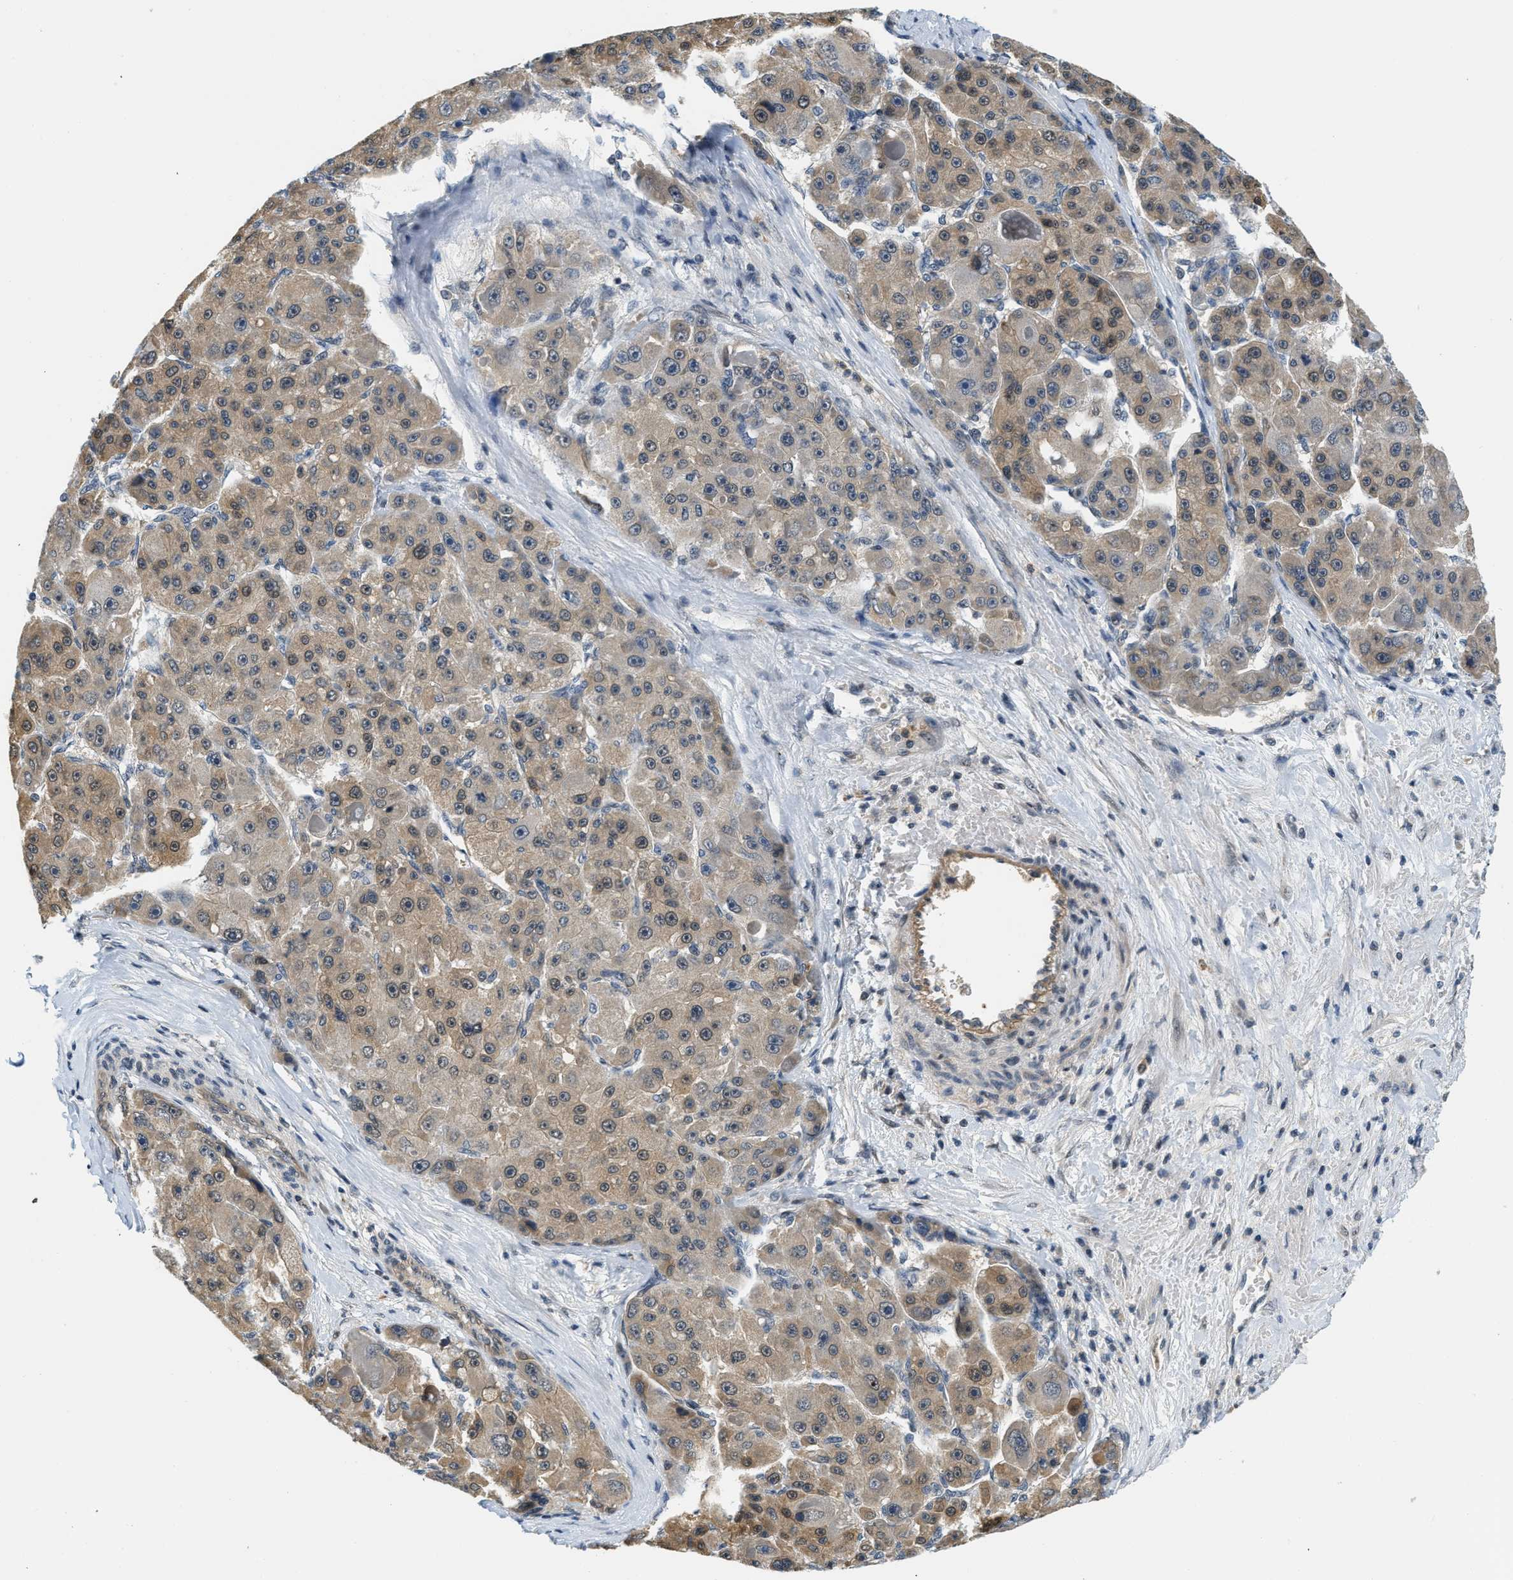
{"staining": {"intensity": "moderate", "quantity": "25%-75%", "location": "cytoplasmic/membranous,nuclear"}, "tissue": "liver cancer", "cell_type": "Tumor cells", "image_type": "cancer", "snomed": [{"axis": "morphology", "description": "Carcinoma, Hepatocellular, NOS"}, {"axis": "topography", "description": "Liver"}], "caption": "About 25%-75% of tumor cells in human liver cancer (hepatocellular carcinoma) exhibit moderate cytoplasmic/membranous and nuclear protein positivity as visualized by brown immunohistochemical staining.", "gene": "KMT2A", "patient": {"sex": "male", "age": 76}}